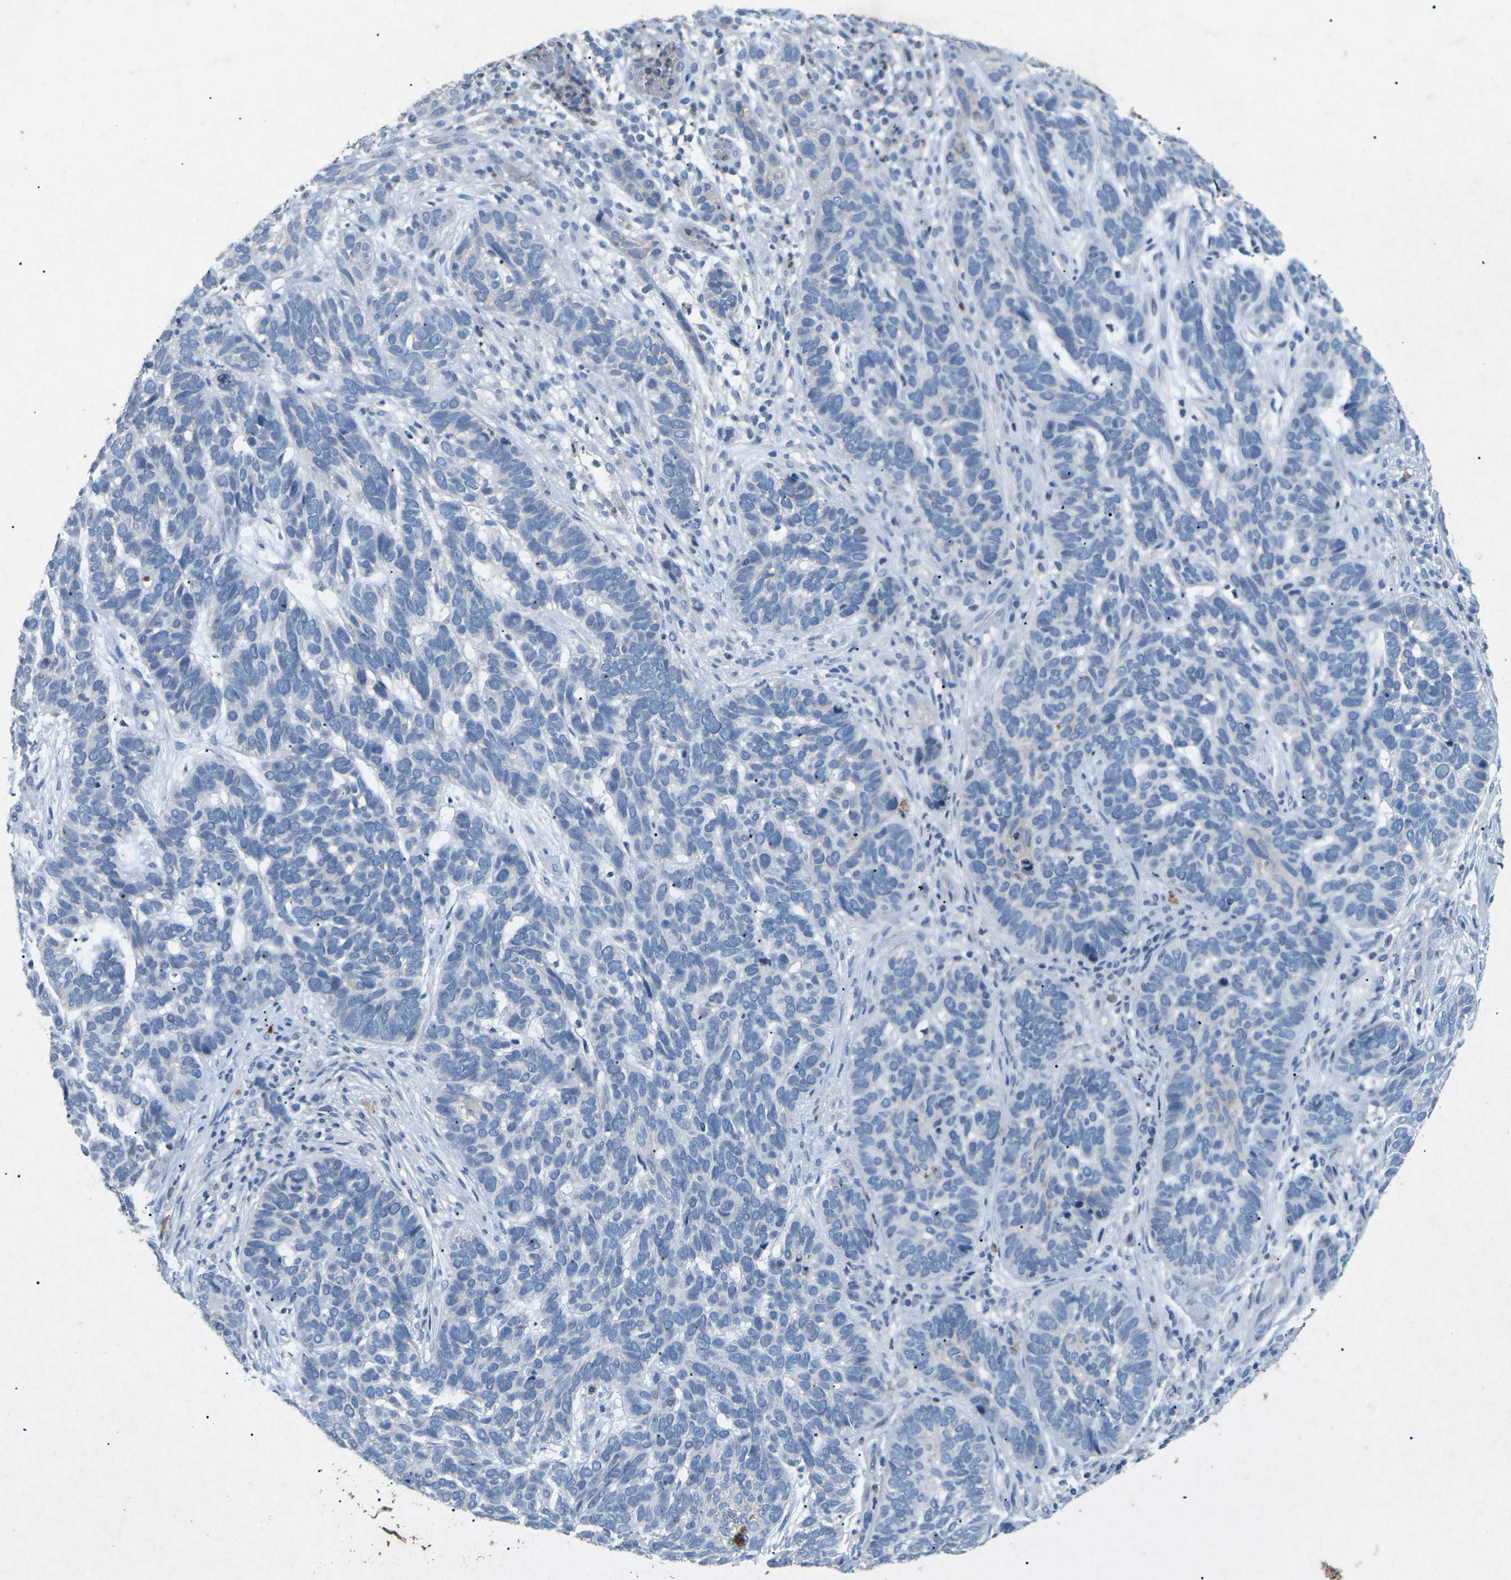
{"staining": {"intensity": "negative", "quantity": "none", "location": "none"}, "tissue": "skin cancer", "cell_type": "Tumor cells", "image_type": "cancer", "snomed": [{"axis": "morphology", "description": "Basal cell carcinoma"}, {"axis": "topography", "description": "Skin"}], "caption": "This is an immunohistochemistry micrograph of human skin basal cell carcinoma. There is no expression in tumor cells.", "gene": "A1BG", "patient": {"sex": "male", "age": 87}}